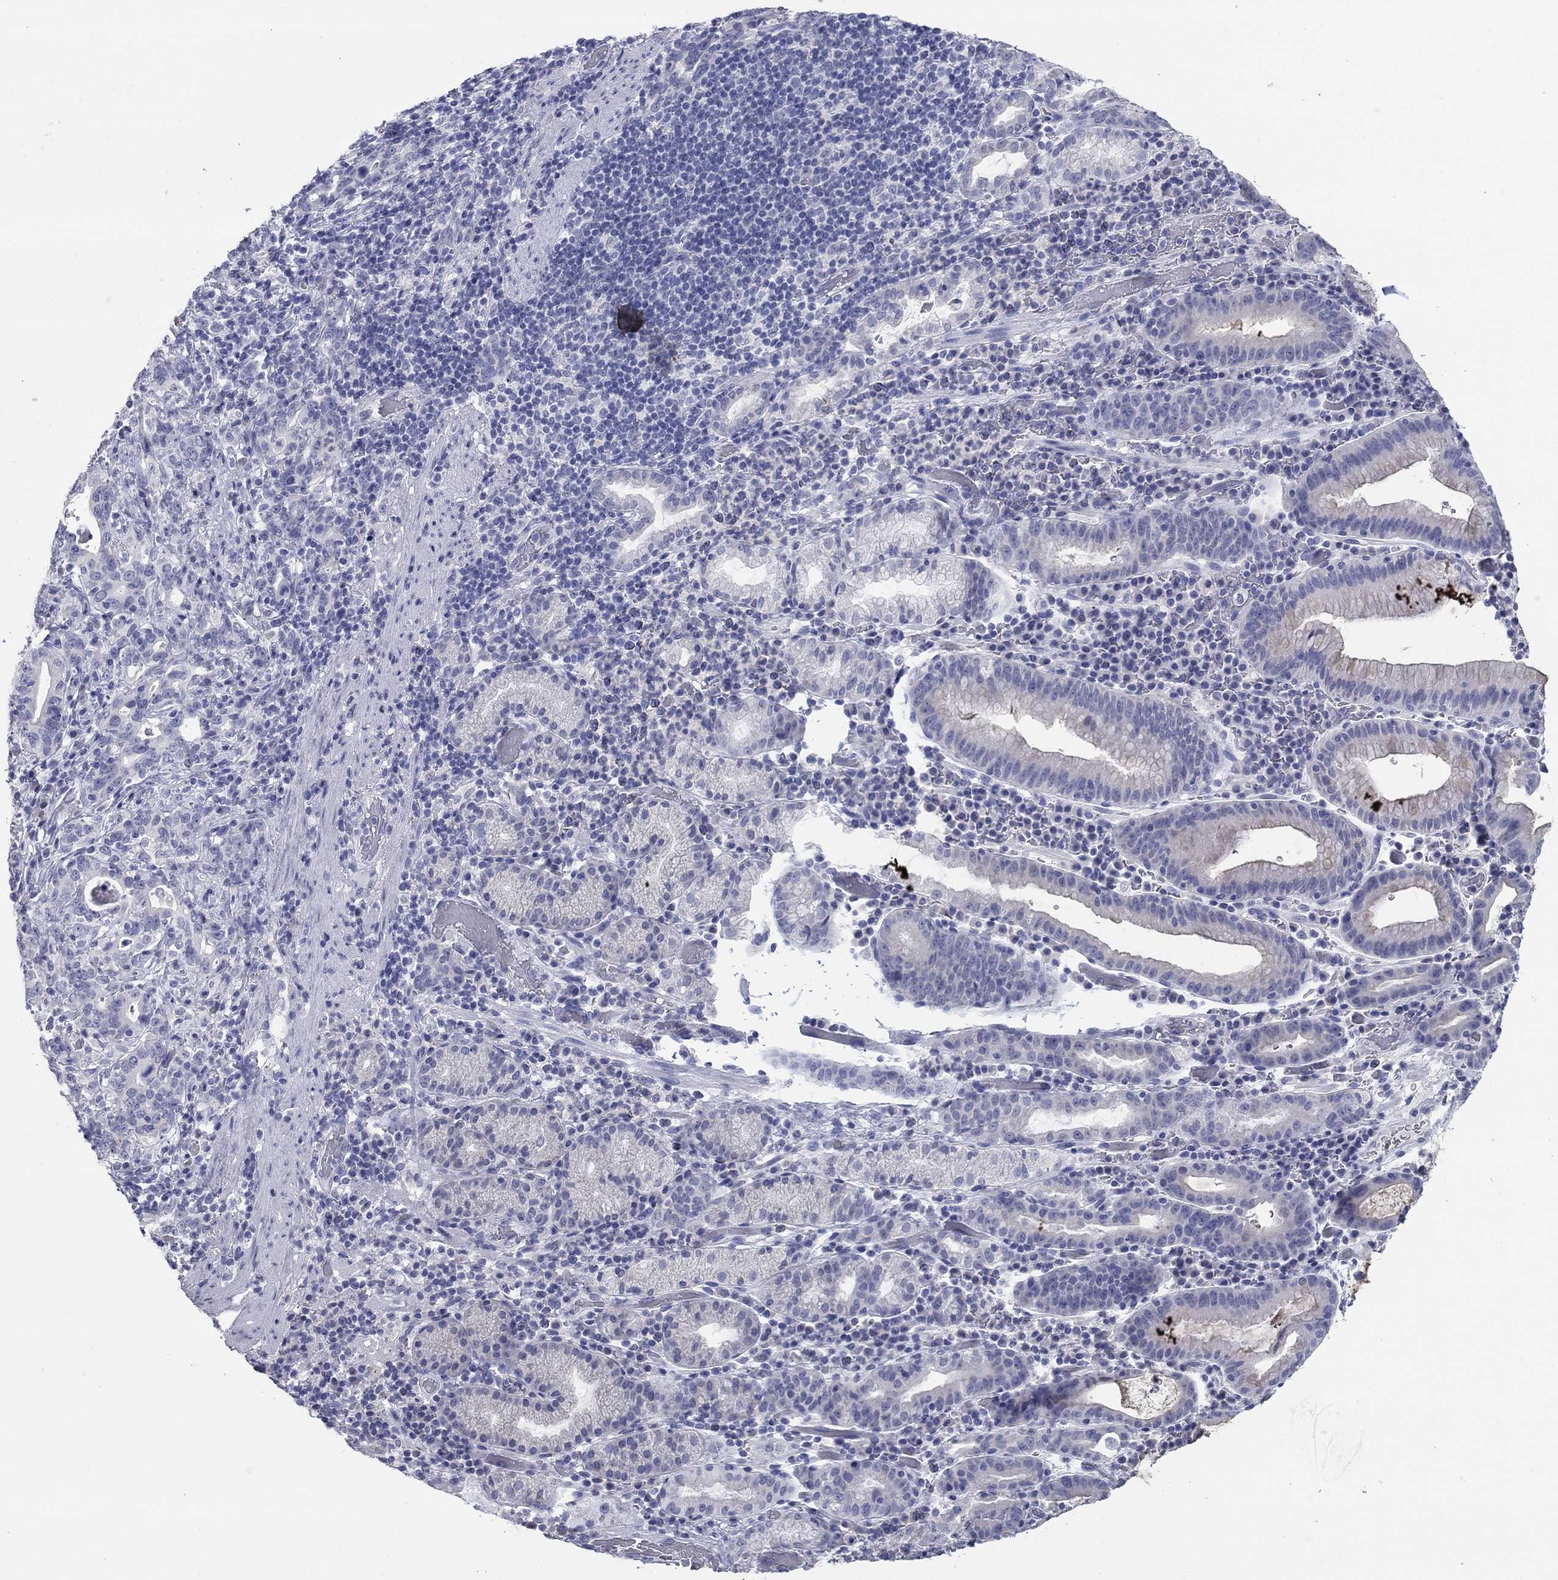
{"staining": {"intensity": "negative", "quantity": "none", "location": "none"}, "tissue": "stomach cancer", "cell_type": "Tumor cells", "image_type": "cancer", "snomed": [{"axis": "morphology", "description": "Adenocarcinoma, NOS"}, {"axis": "topography", "description": "Stomach"}], "caption": "Histopathology image shows no protein expression in tumor cells of stomach adenocarcinoma tissue.", "gene": "KRT75", "patient": {"sex": "male", "age": 79}}